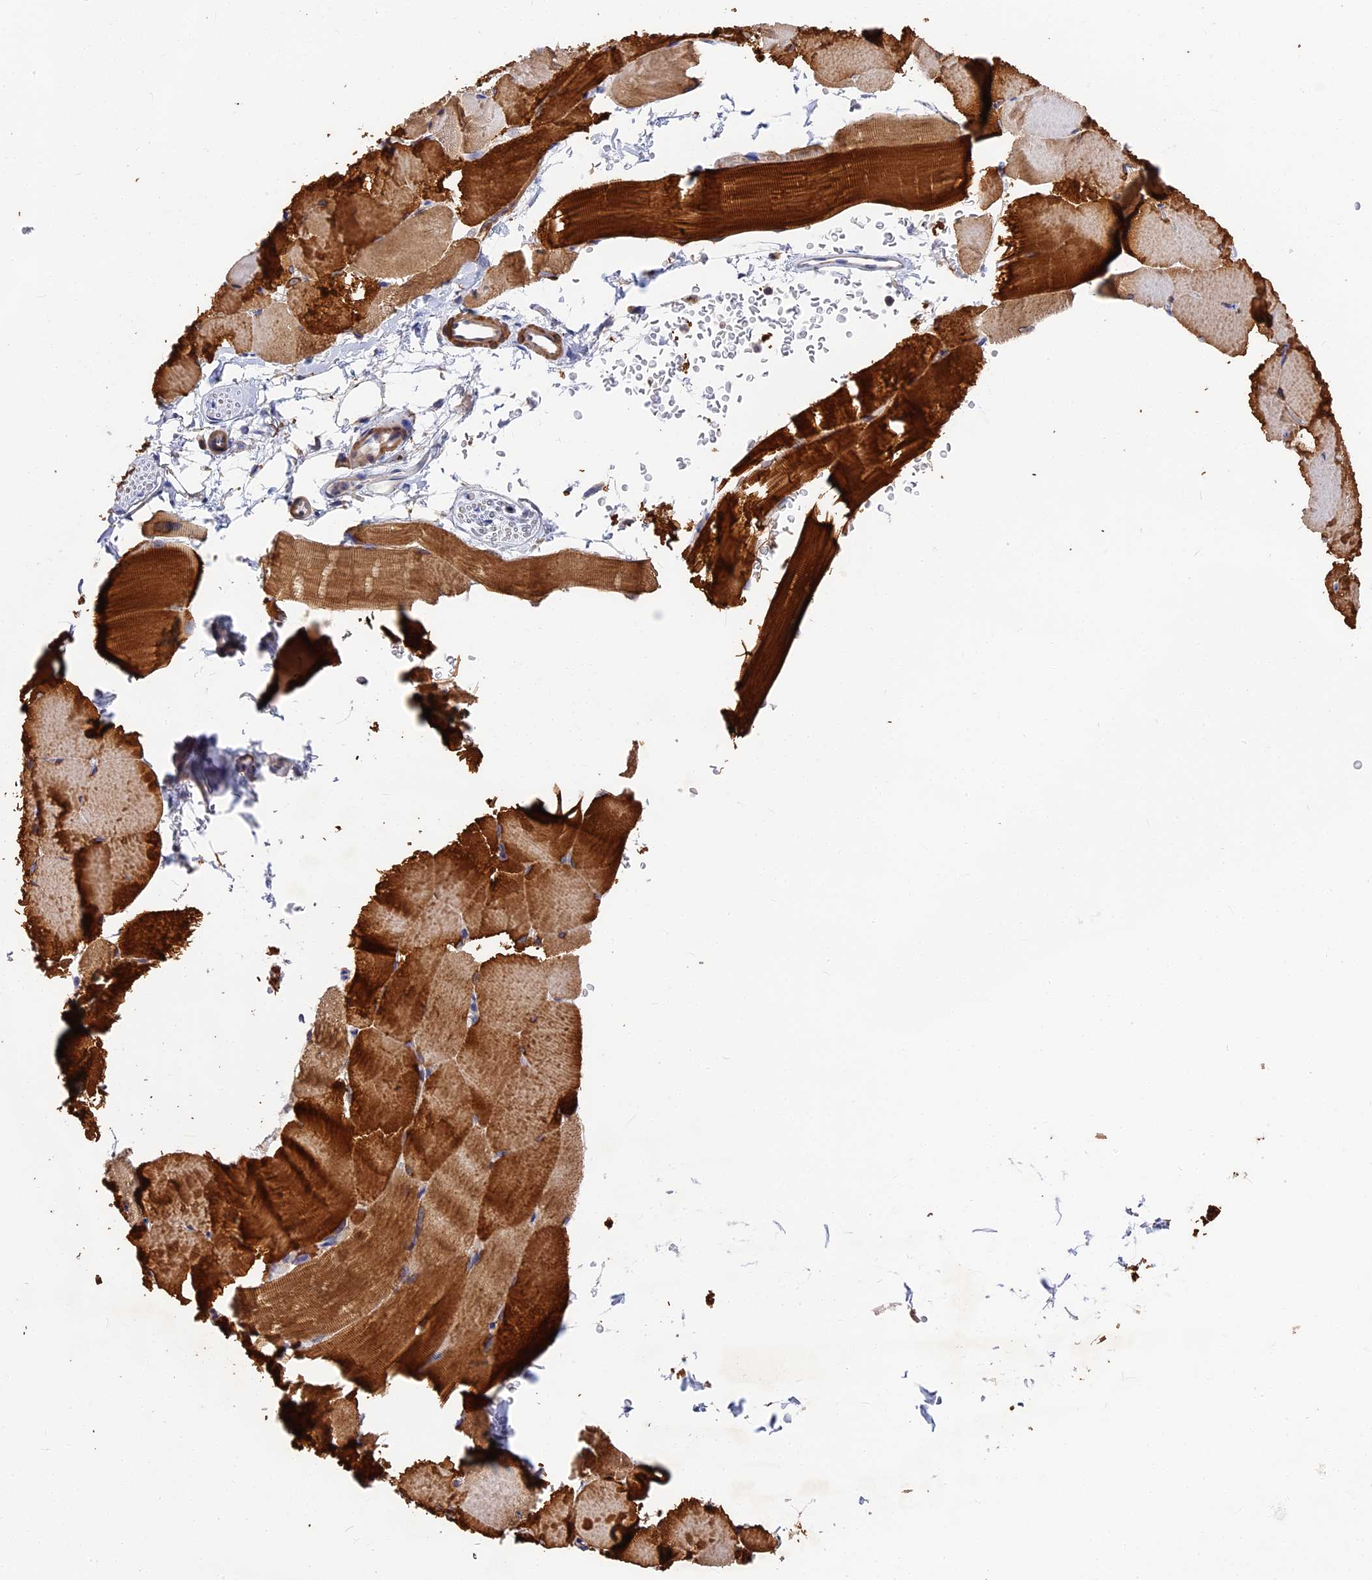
{"staining": {"intensity": "moderate", "quantity": "25%-75%", "location": "cytoplasmic/membranous"}, "tissue": "skeletal muscle", "cell_type": "Myocytes", "image_type": "normal", "snomed": [{"axis": "morphology", "description": "Normal tissue, NOS"}, {"axis": "topography", "description": "Skeletal muscle"}, {"axis": "topography", "description": "Parathyroid gland"}], "caption": "DAB immunohistochemical staining of unremarkable human skeletal muscle exhibits moderate cytoplasmic/membranous protein staining in approximately 25%-75% of myocytes. The staining is performed using DAB (3,3'-diaminobenzidine) brown chromogen to label protein expression. The nuclei are counter-stained blue using hematoxylin.", "gene": "CCDC113", "patient": {"sex": "female", "age": 37}}